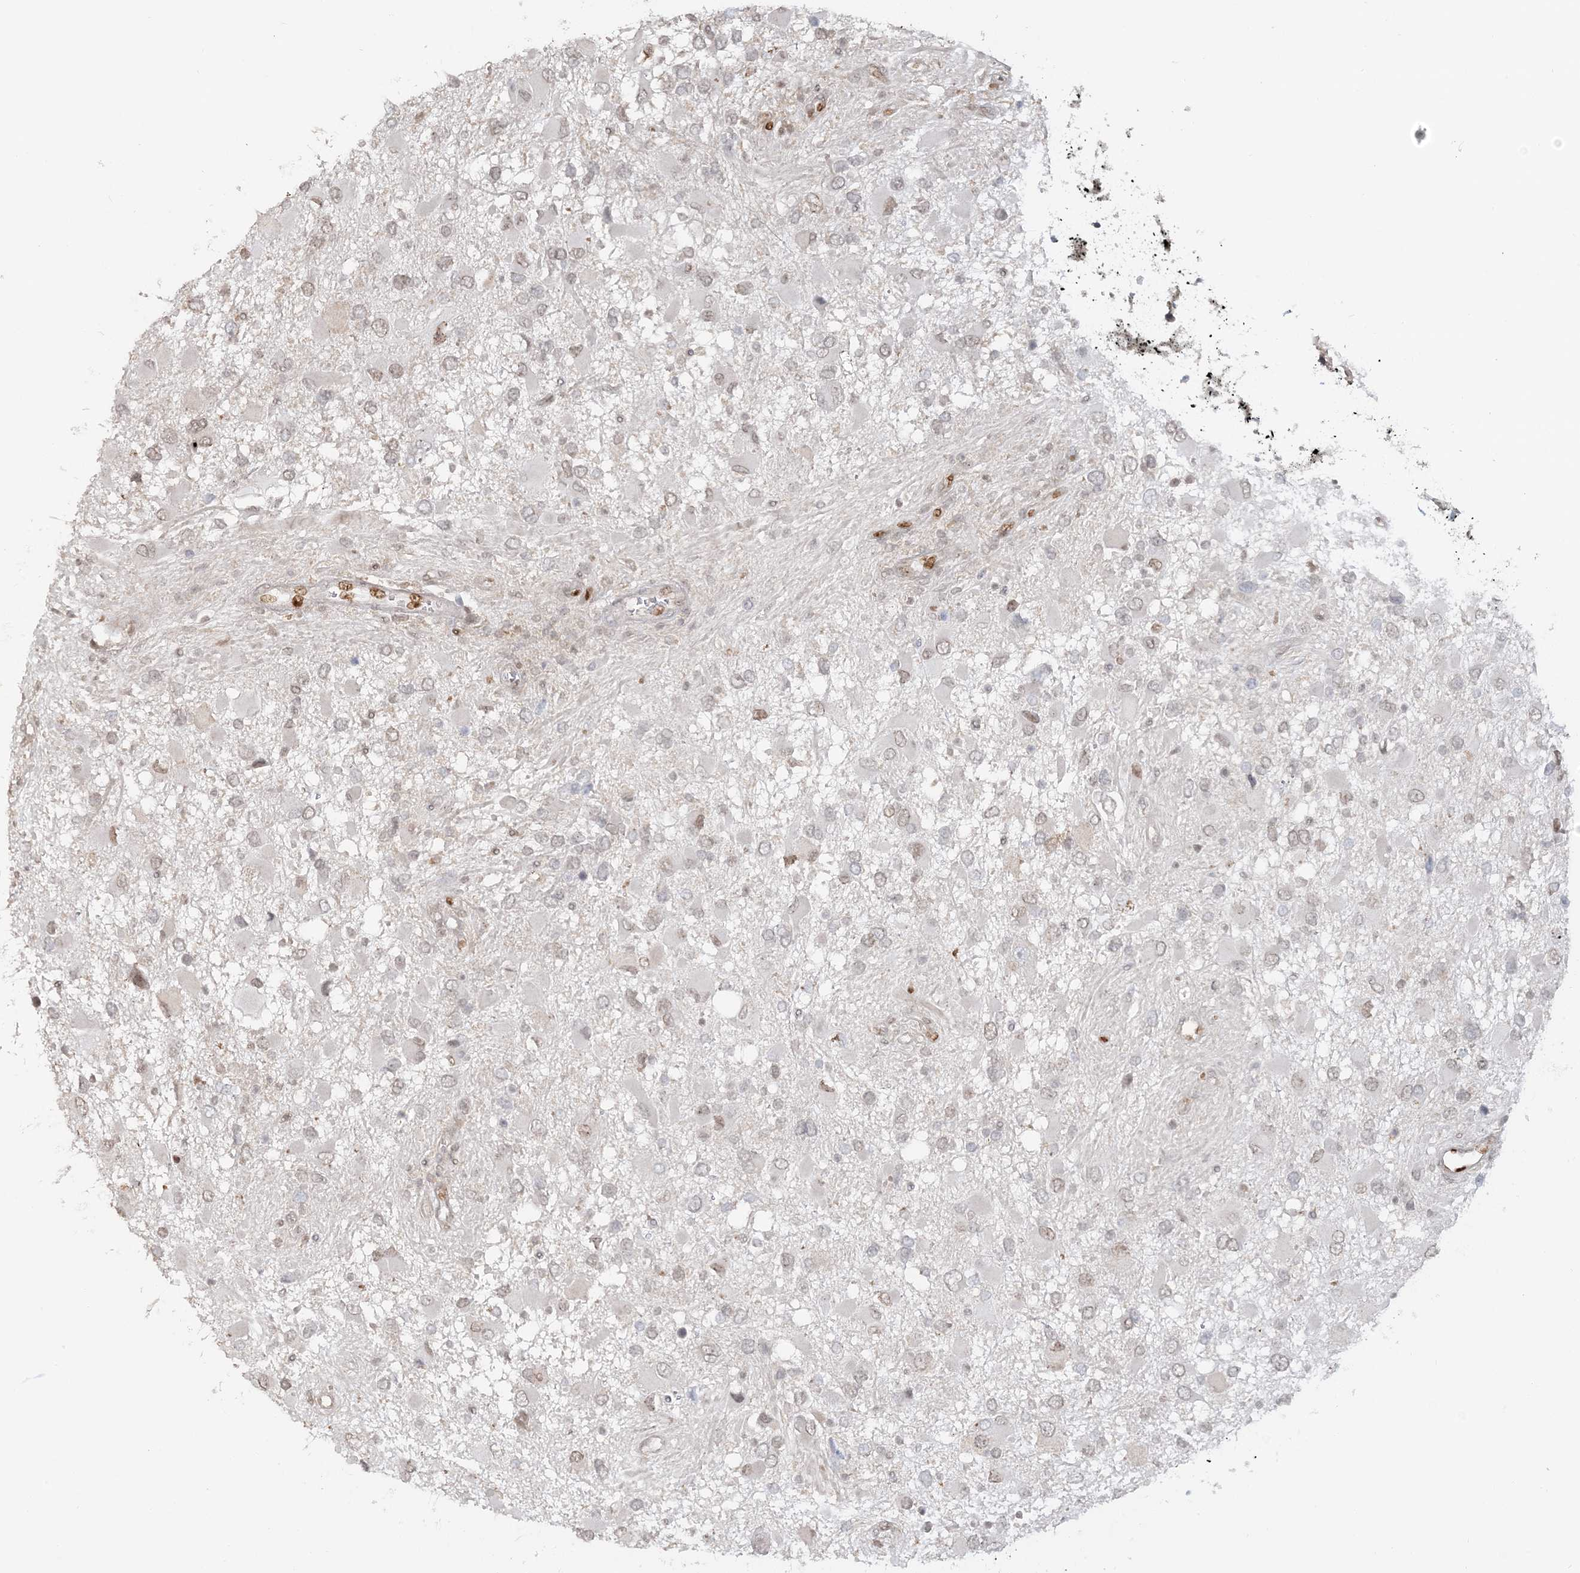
{"staining": {"intensity": "weak", "quantity": "25%-75%", "location": "nuclear"}, "tissue": "glioma", "cell_type": "Tumor cells", "image_type": "cancer", "snomed": [{"axis": "morphology", "description": "Glioma, malignant, High grade"}, {"axis": "topography", "description": "Brain"}], "caption": "Tumor cells reveal low levels of weak nuclear positivity in approximately 25%-75% of cells in high-grade glioma (malignant).", "gene": "SUMO2", "patient": {"sex": "male", "age": 53}}